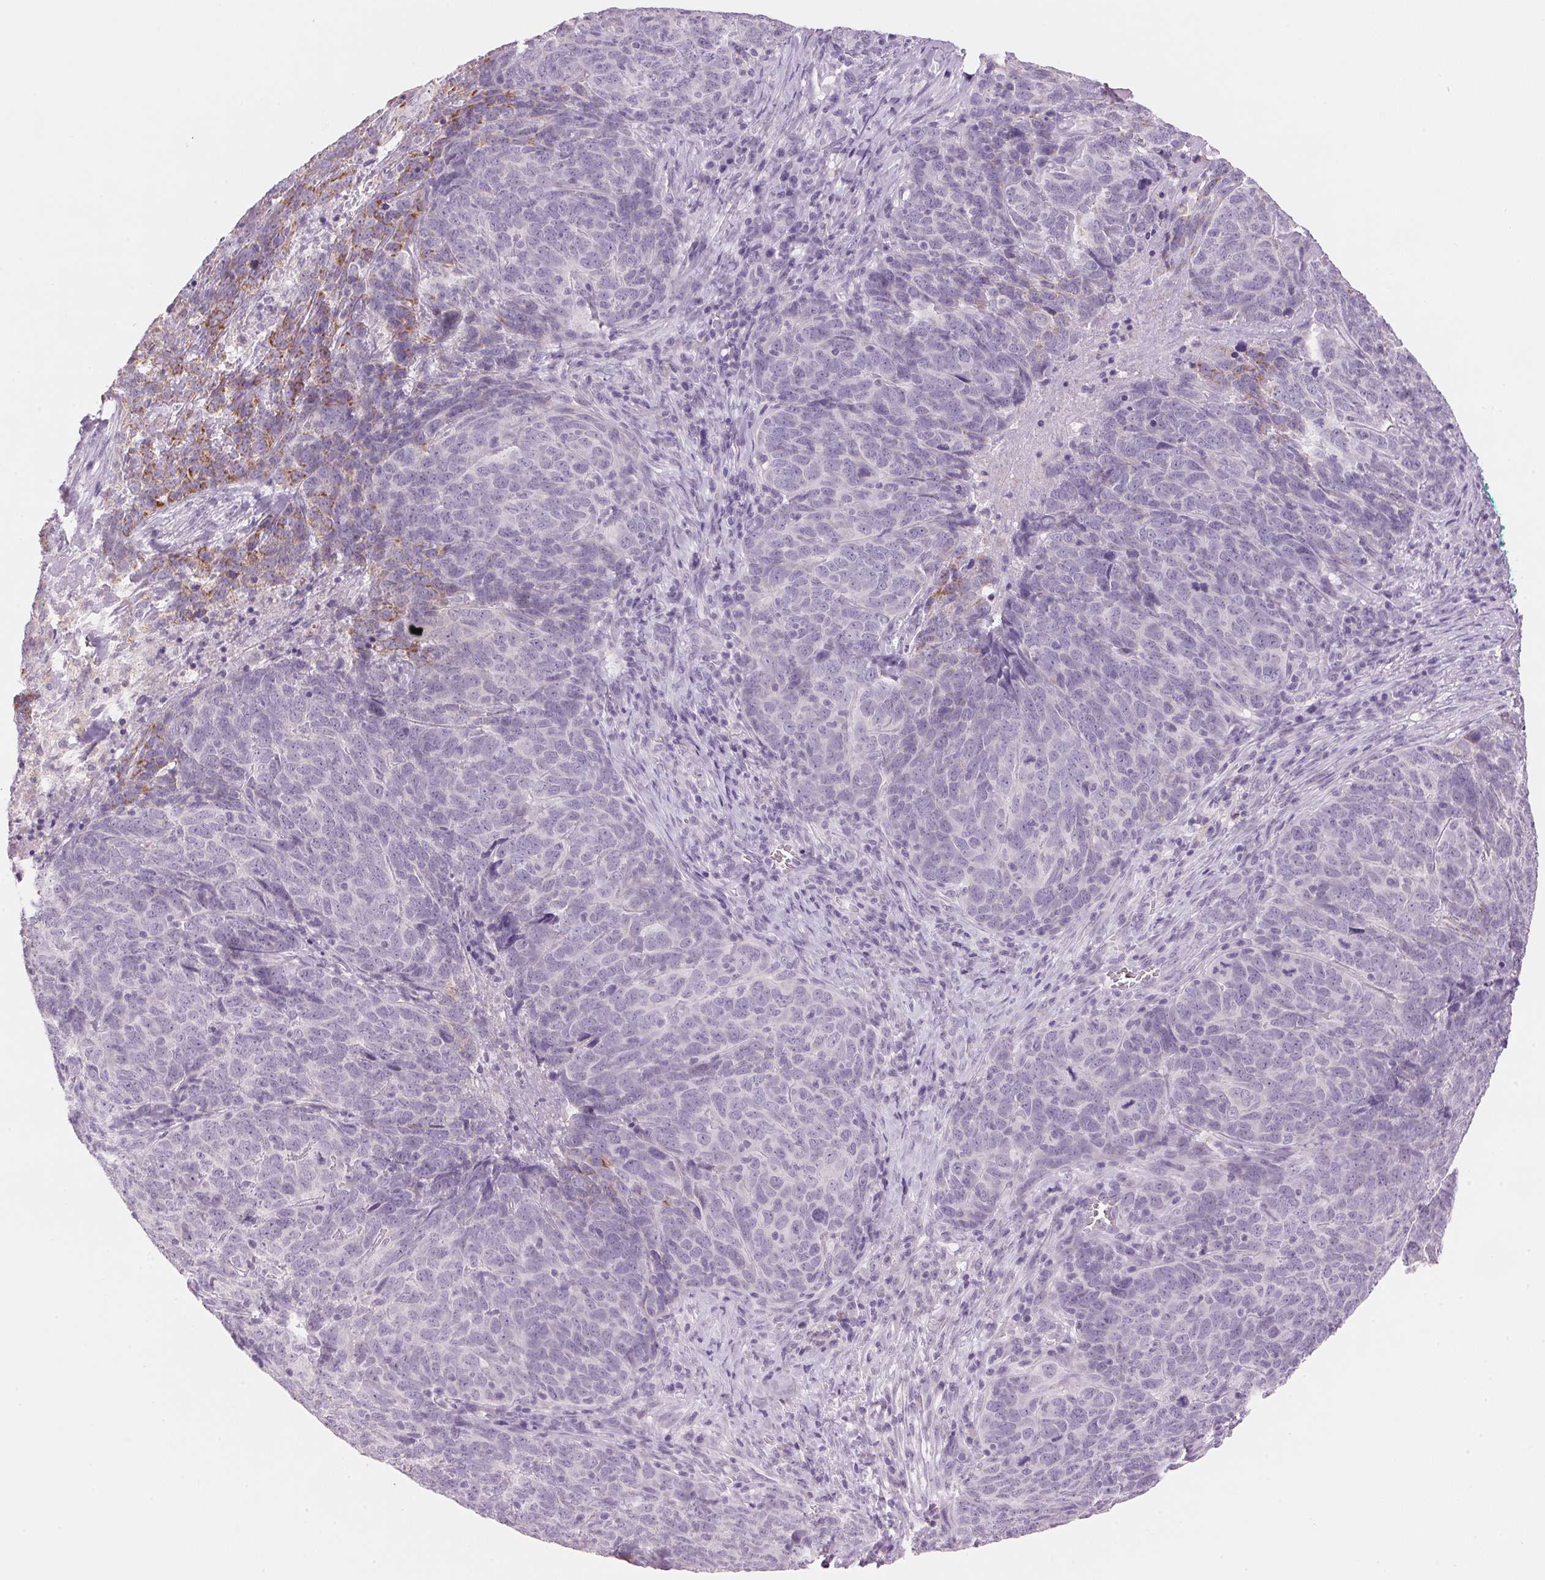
{"staining": {"intensity": "negative", "quantity": "none", "location": "none"}, "tissue": "skin cancer", "cell_type": "Tumor cells", "image_type": "cancer", "snomed": [{"axis": "morphology", "description": "Squamous cell carcinoma, NOS"}, {"axis": "topography", "description": "Skin"}, {"axis": "topography", "description": "Anal"}], "caption": "This is an immunohistochemistry photomicrograph of human skin cancer. There is no staining in tumor cells.", "gene": "CYP11B1", "patient": {"sex": "female", "age": 51}}